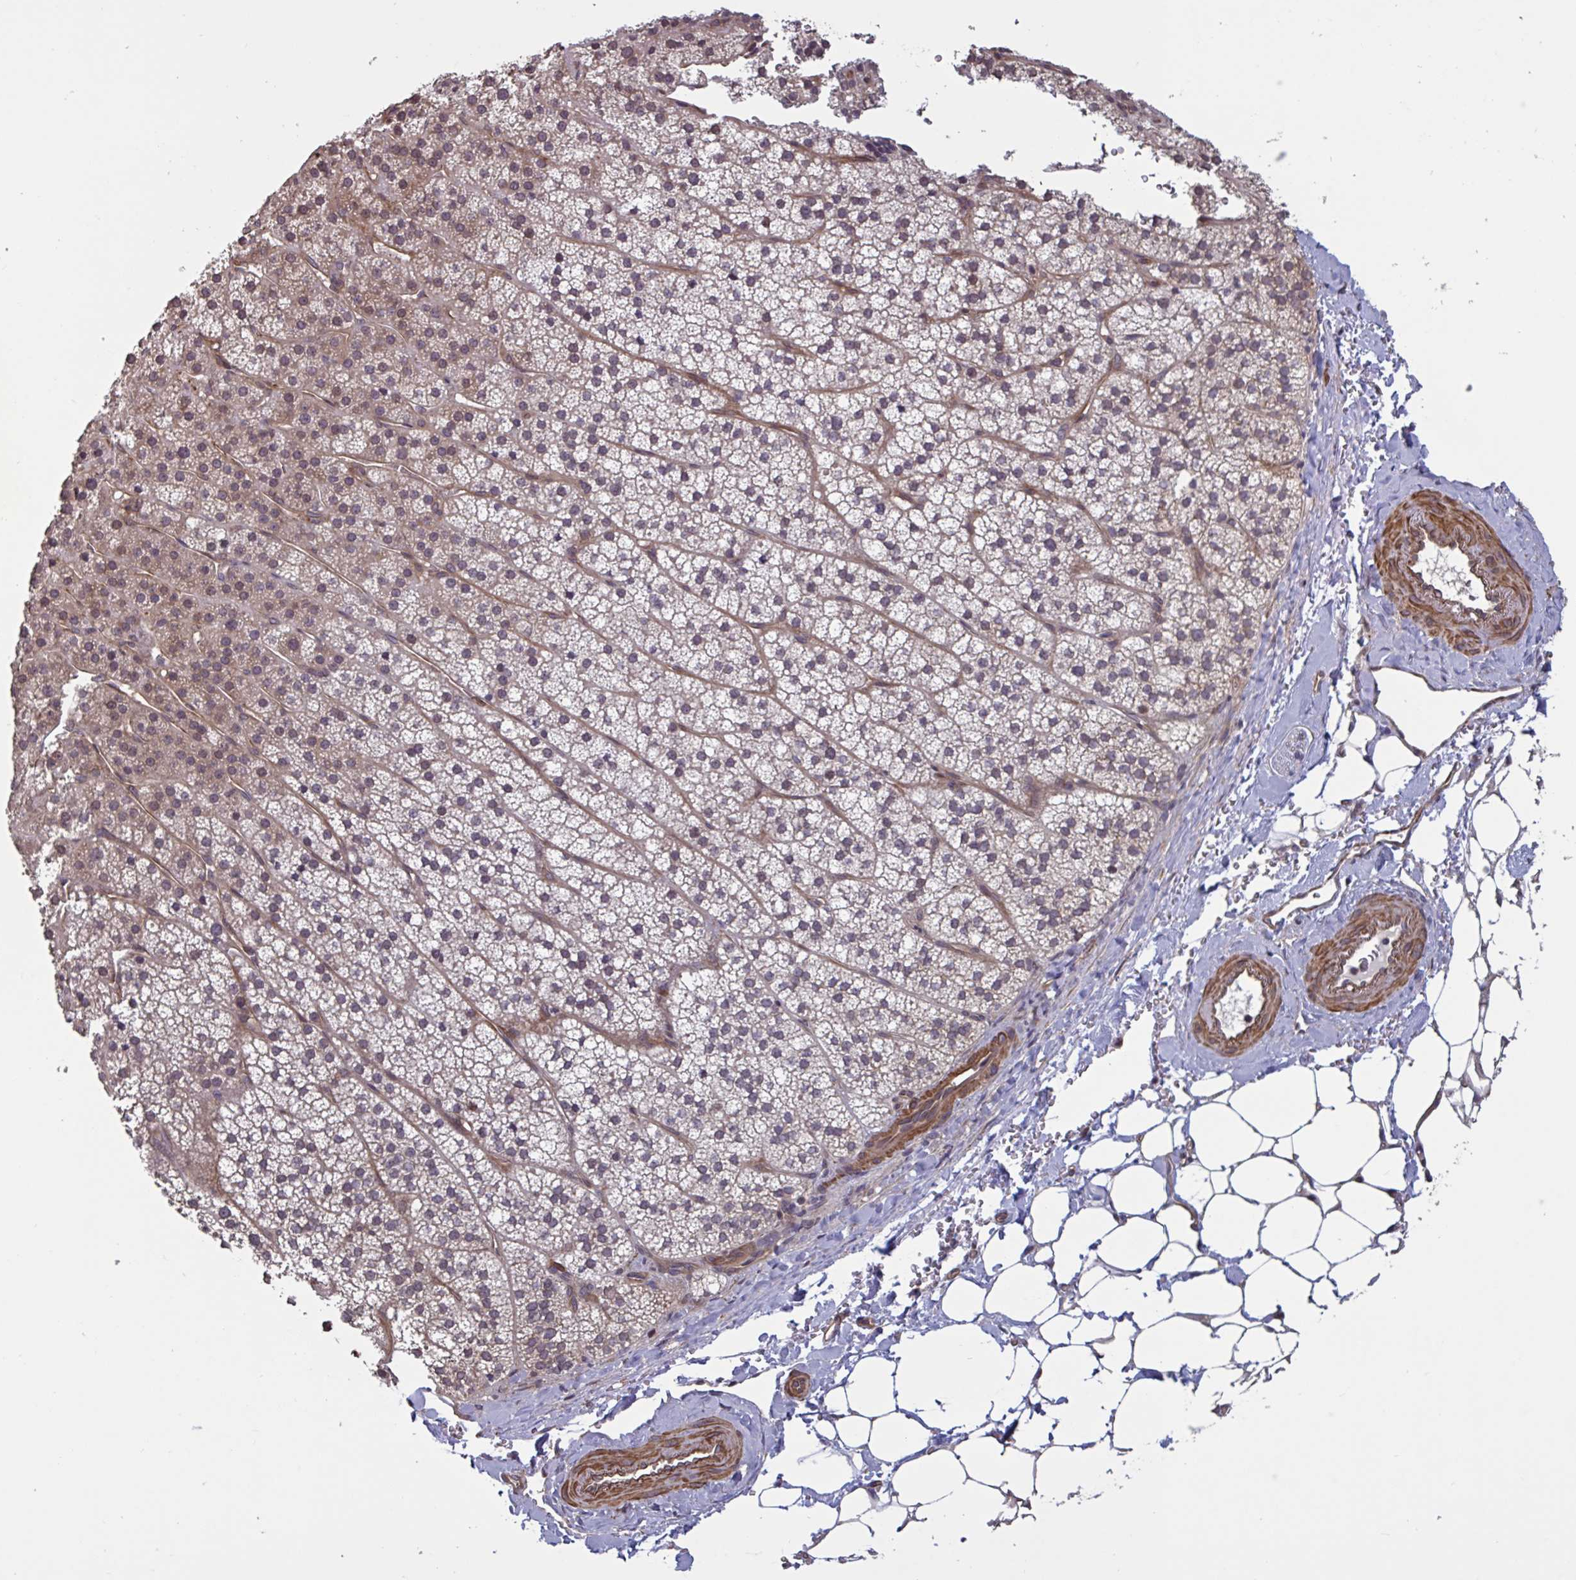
{"staining": {"intensity": "moderate", "quantity": "<25%", "location": "nuclear"}, "tissue": "adrenal gland", "cell_type": "Glandular cells", "image_type": "normal", "snomed": [{"axis": "morphology", "description": "Normal tissue, NOS"}, {"axis": "topography", "description": "Adrenal gland"}], "caption": "Immunohistochemical staining of benign adrenal gland exhibits low levels of moderate nuclear expression in approximately <25% of glandular cells. (DAB (3,3'-diaminobenzidine) = brown stain, brightfield microscopy at high magnification).", "gene": "IPO5", "patient": {"sex": "male", "age": 53}}